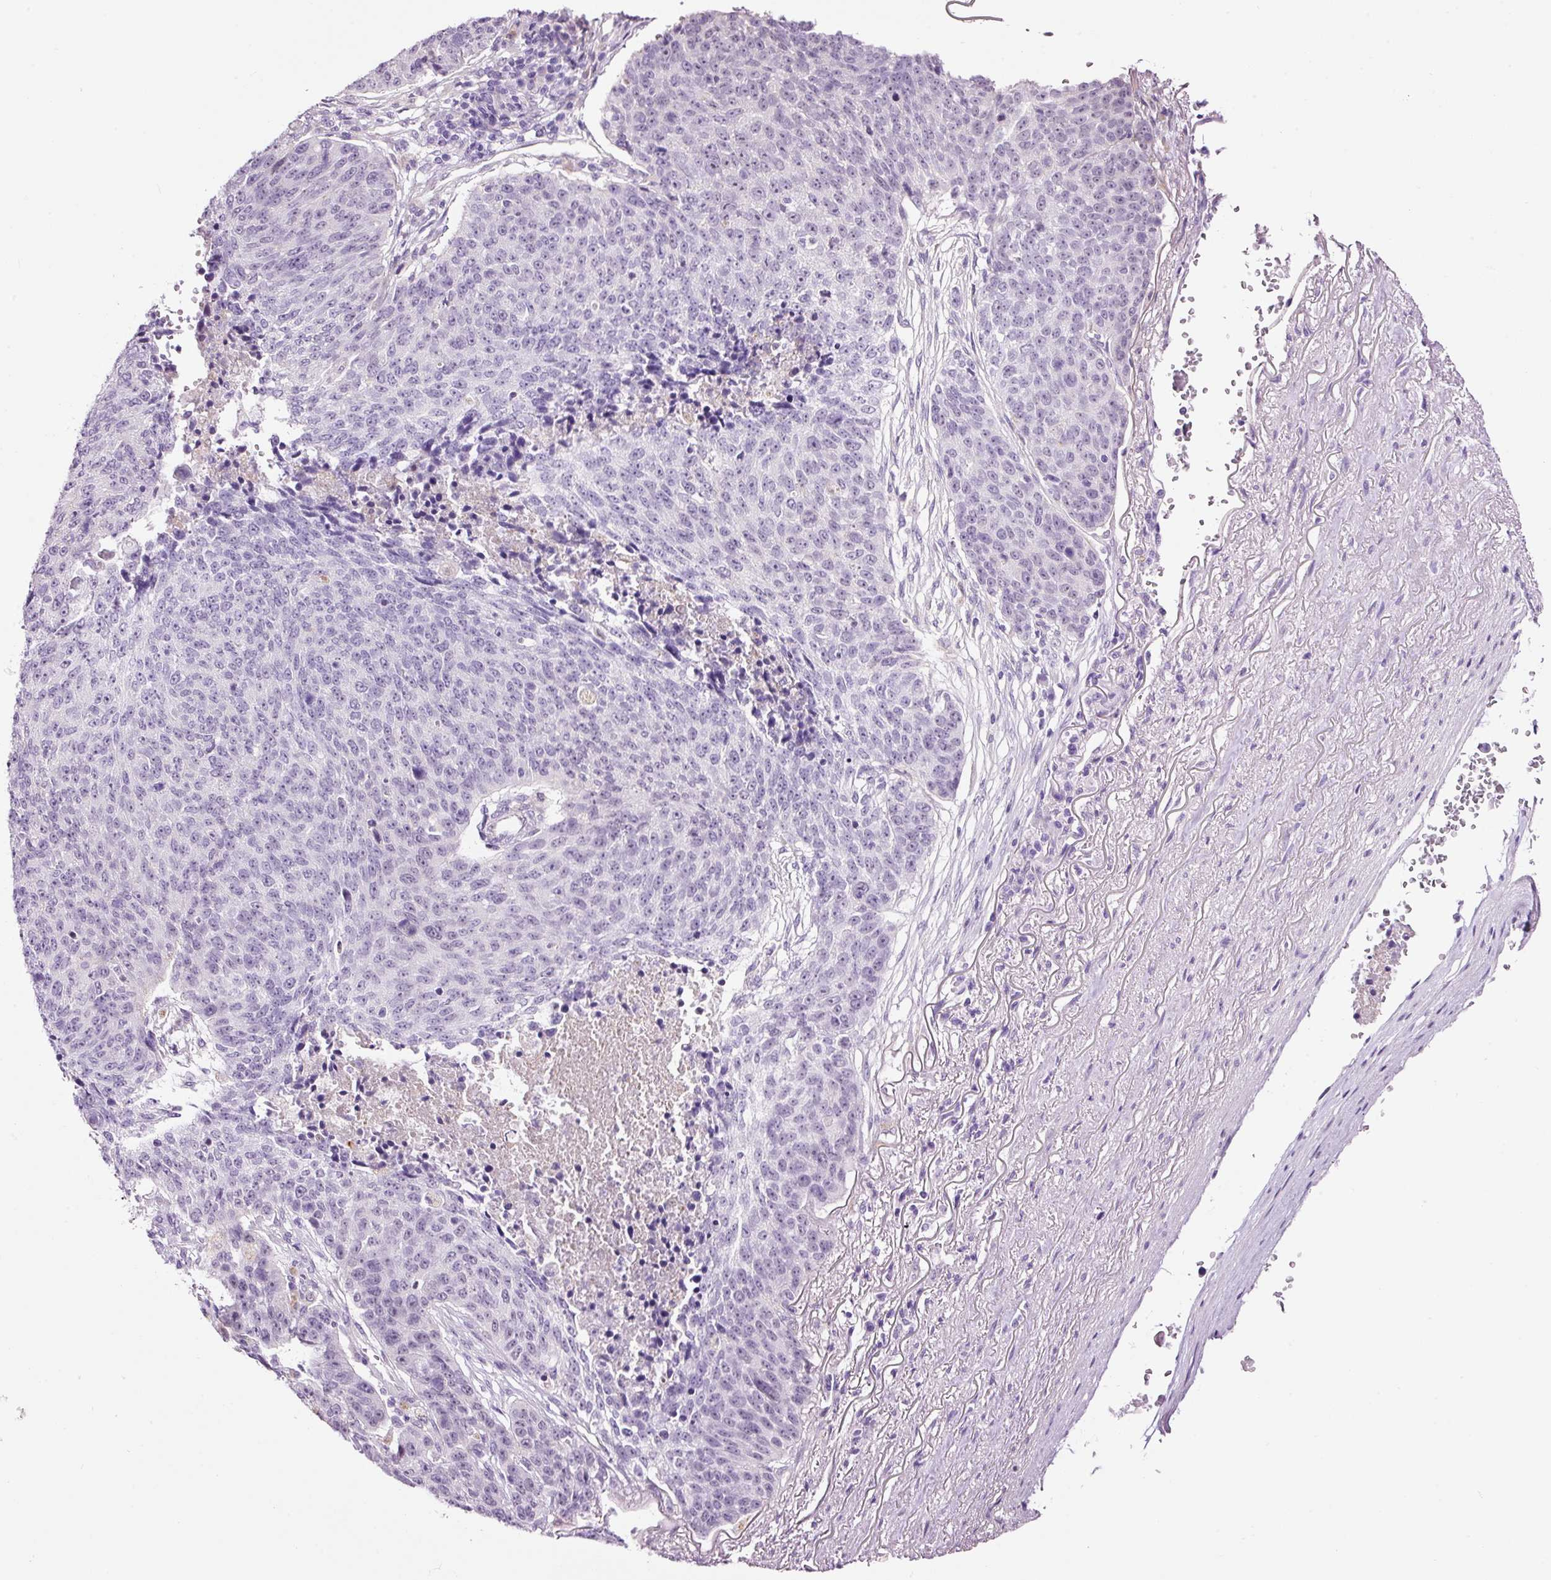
{"staining": {"intensity": "negative", "quantity": "none", "location": "none"}, "tissue": "lung cancer", "cell_type": "Tumor cells", "image_type": "cancer", "snomed": [{"axis": "morphology", "description": "Normal tissue, NOS"}, {"axis": "morphology", "description": "Squamous cell carcinoma, NOS"}, {"axis": "topography", "description": "Lymph node"}, {"axis": "topography", "description": "Lung"}], "caption": "Protein analysis of lung squamous cell carcinoma displays no significant expression in tumor cells.", "gene": "RTF2", "patient": {"sex": "male", "age": 66}}